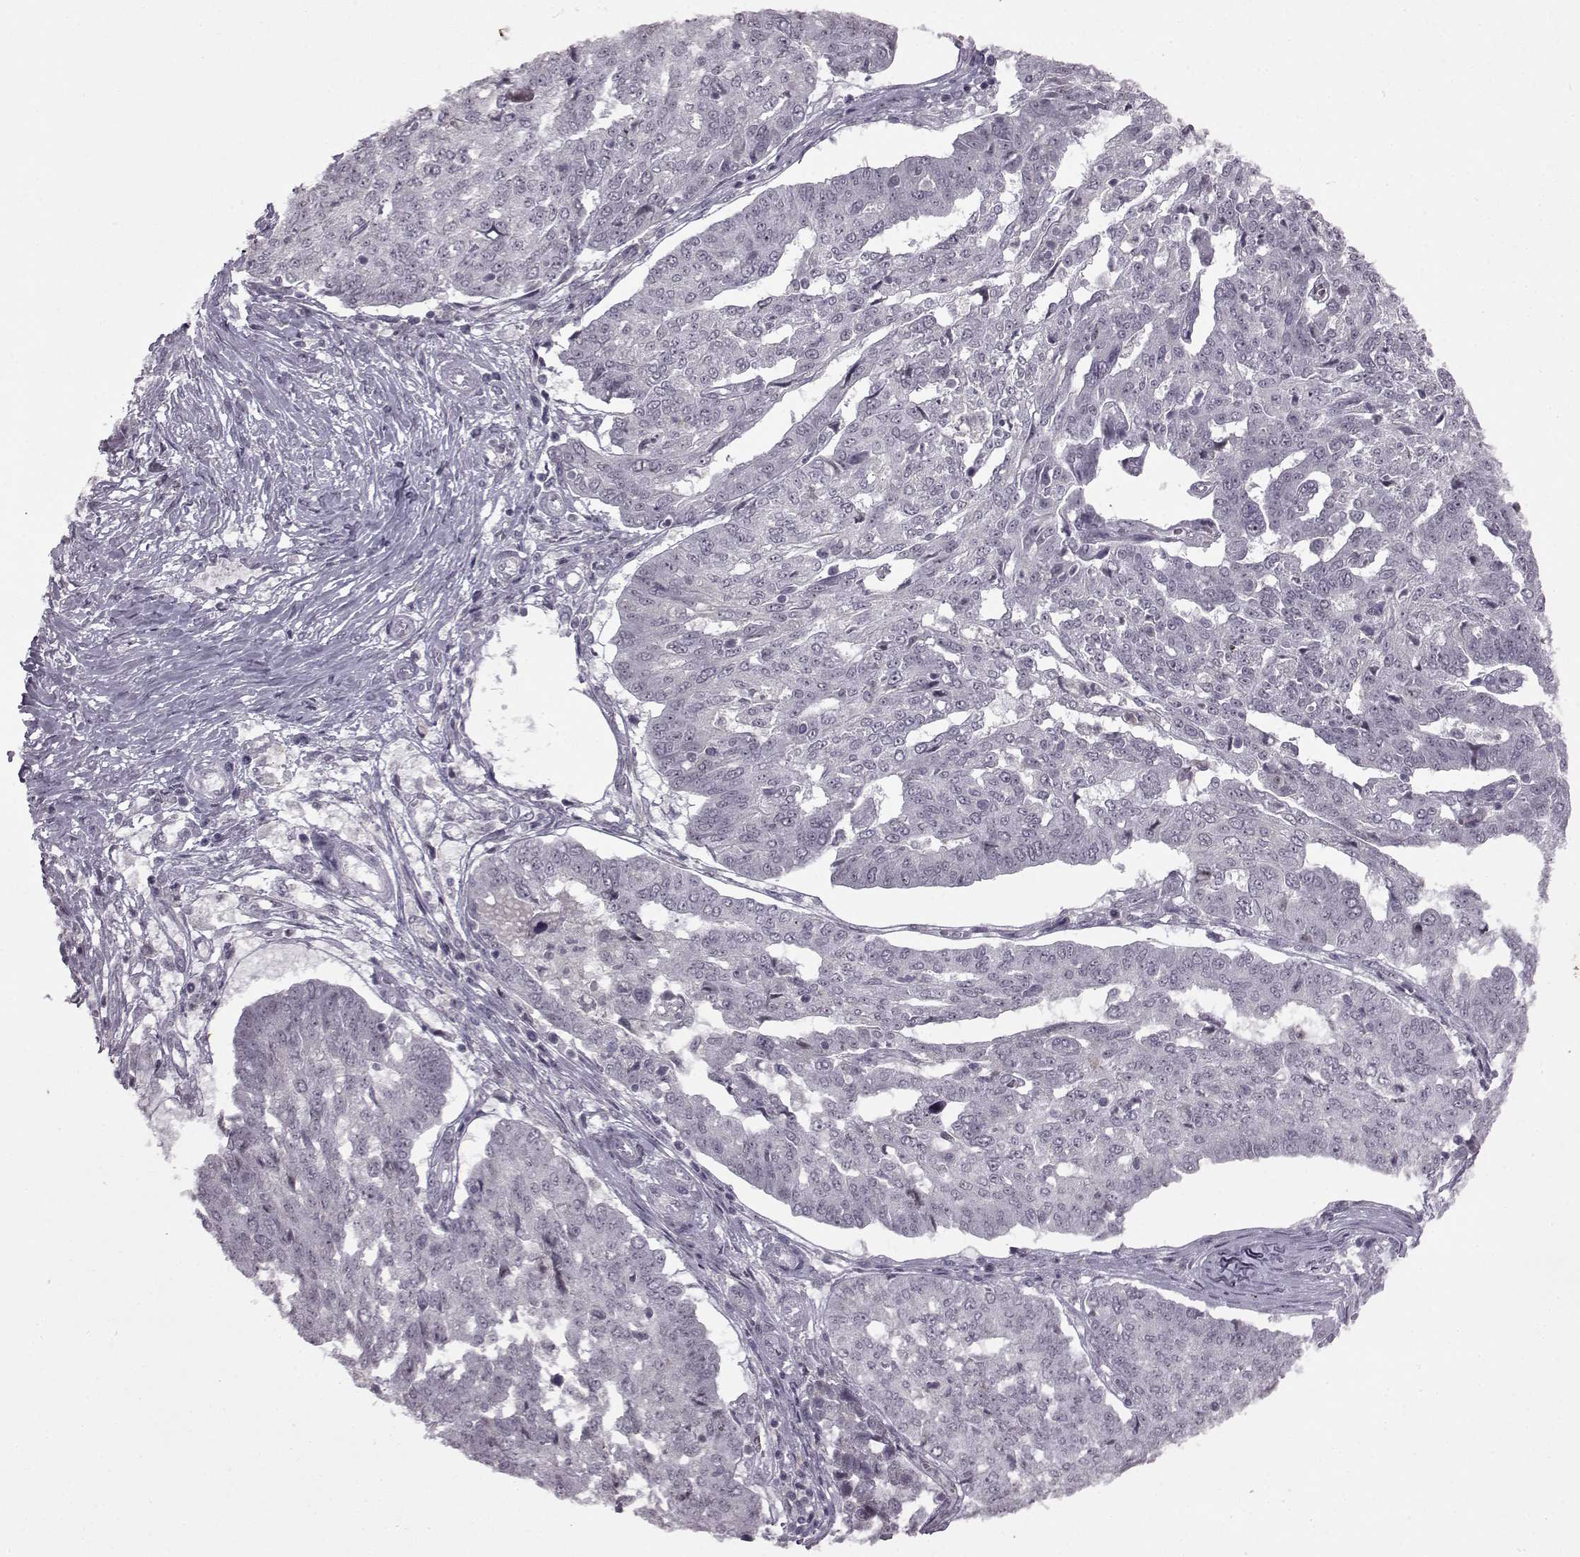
{"staining": {"intensity": "negative", "quantity": "none", "location": "none"}, "tissue": "ovarian cancer", "cell_type": "Tumor cells", "image_type": "cancer", "snomed": [{"axis": "morphology", "description": "Cystadenocarcinoma, serous, NOS"}, {"axis": "topography", "description": "Ovary"}], "caption": "DAB immunohistochemical staining of human ovarian cancer (serous cystadenocarcinoma) demonstrates no significant positivity in tumor cells.", "gene": "SLC28A2", "patient": {"sex": "female", "age": 67}}